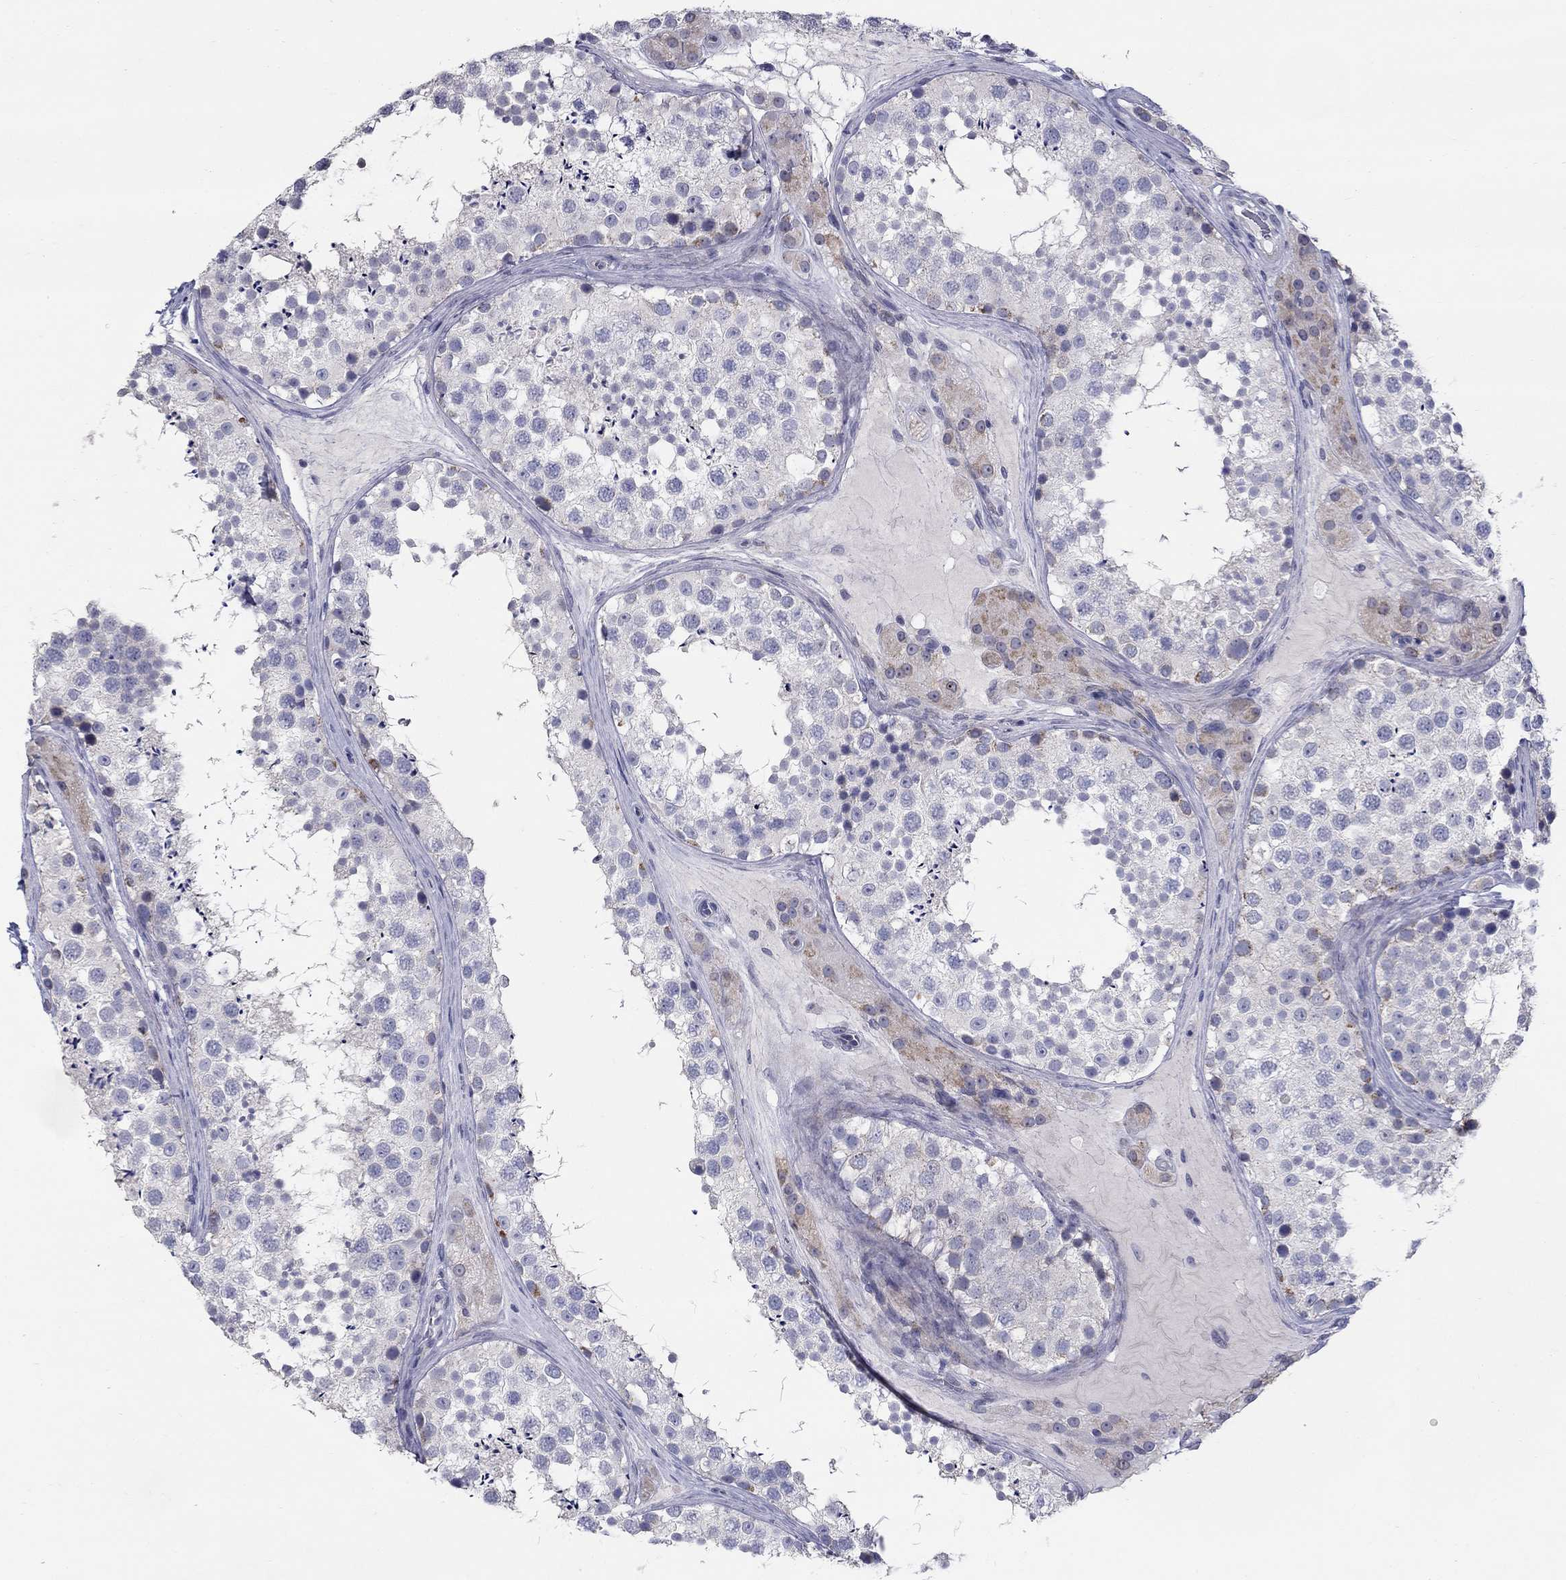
{"staining": {"intensity": "negative", "quantity": "none", "location": "none"}, "tissue": "testis", "cell_type": "Cells in seminiferous ducts", "image_type": "normal", "snomed": [{"axis": "morphology", "description": "Normal tissue, NOS"}, {"axis": "topography", "description": "Testis"}], "caption": "Human testis stained for a protein using immunohistochemistry demonstrates no expression in cells in seminiferous ducts.", "gene": "HMX2", "patient": {"sex": "male", "age": 41}}